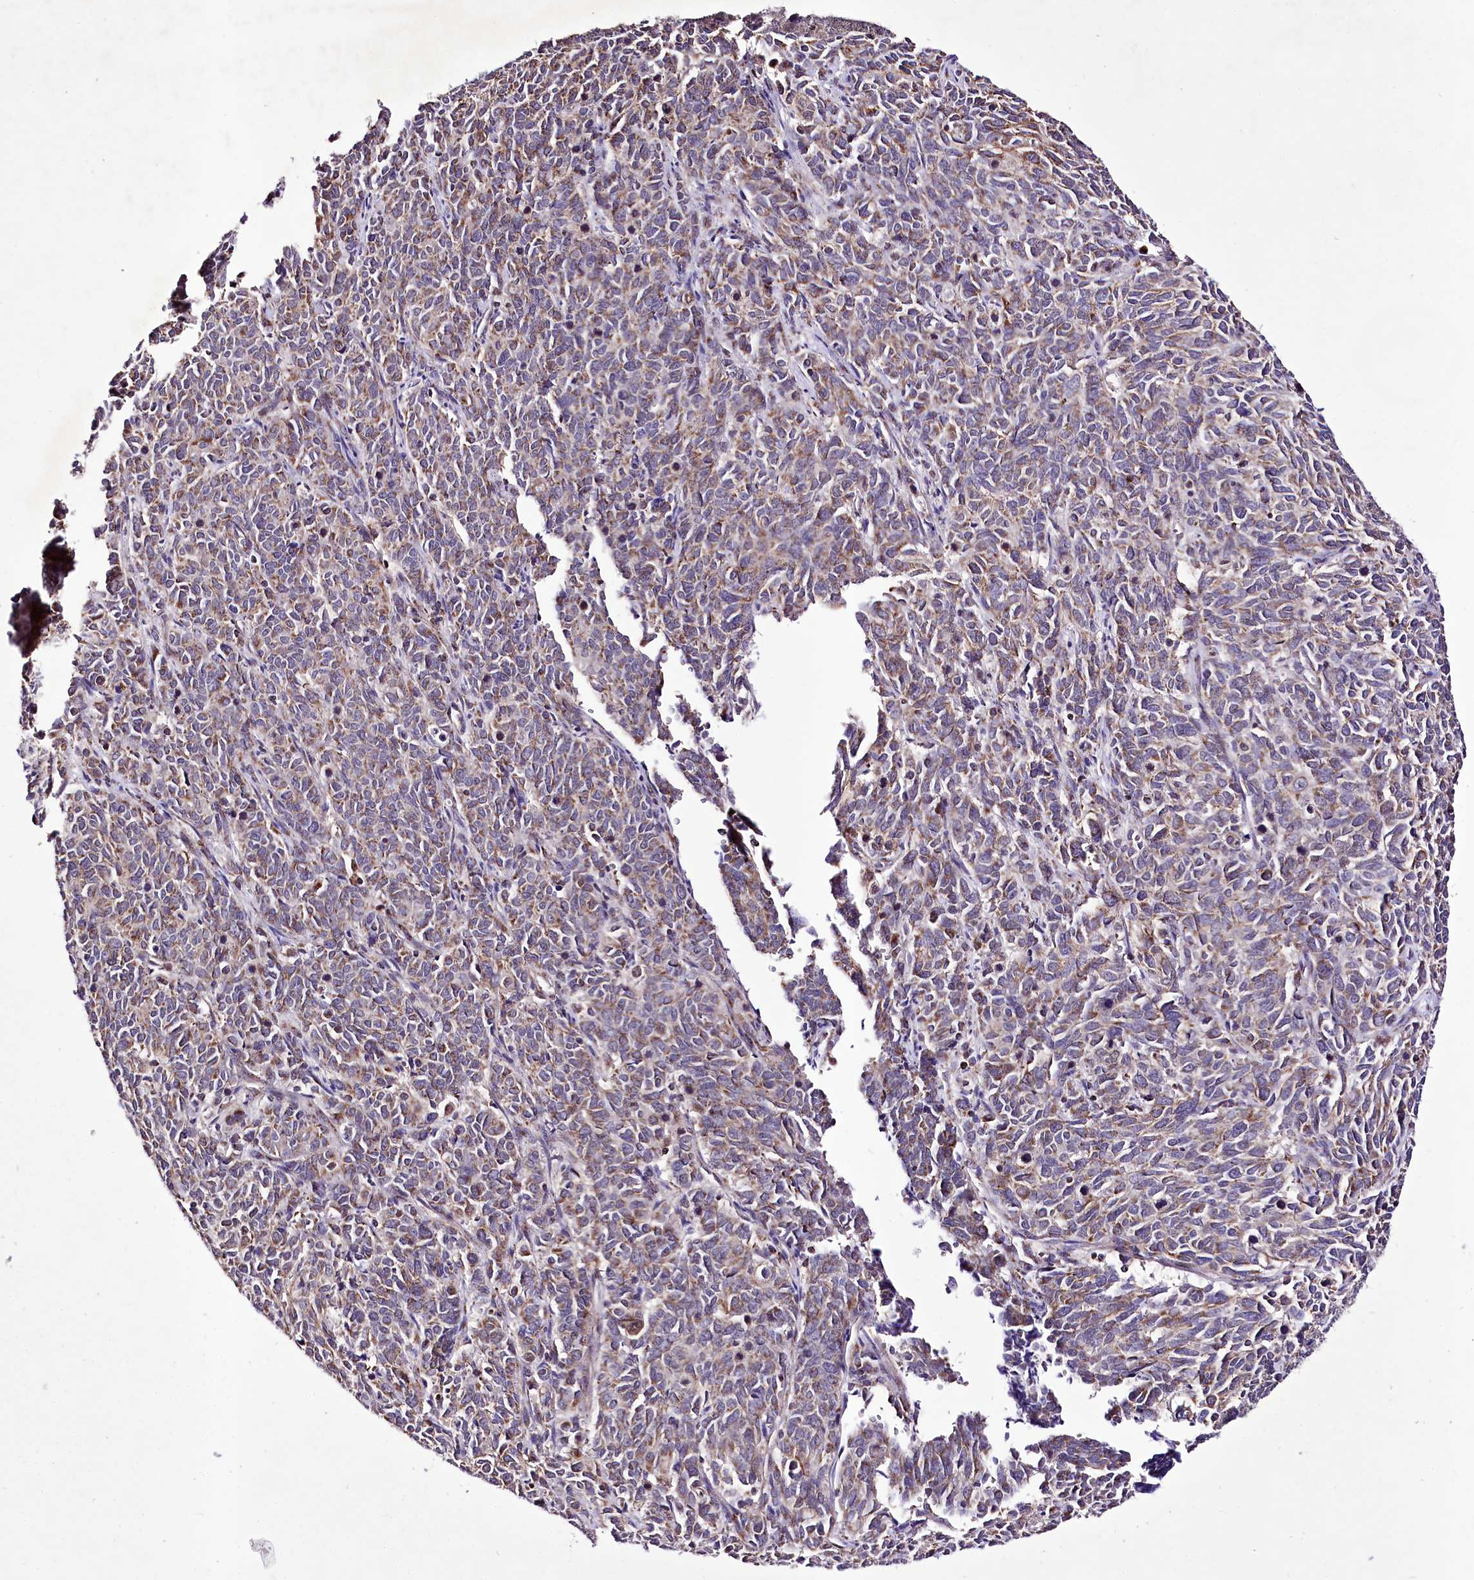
{"staining": {"intensity": "moderate", "quantity": ">75%", "location": "cytoplasmic/membranous"}, "tissue": "cervical cancer", "cell_type": "Tumor cells", "image_type": "cancer", "snomed": [{"axis": "morphology", "description": "Squamous cell carcinoma, NOS"}, {"axis": "topography", "description": "Cervix"}], "caption": "This micrograph shows immunohistochemistry staining of human cervical cancer, with medium moderate cytoplasmic/membranous positivity in about >75% of tumor cells.", "gene": "ATE1", "patient": {"sex": "female", "age": 60}}